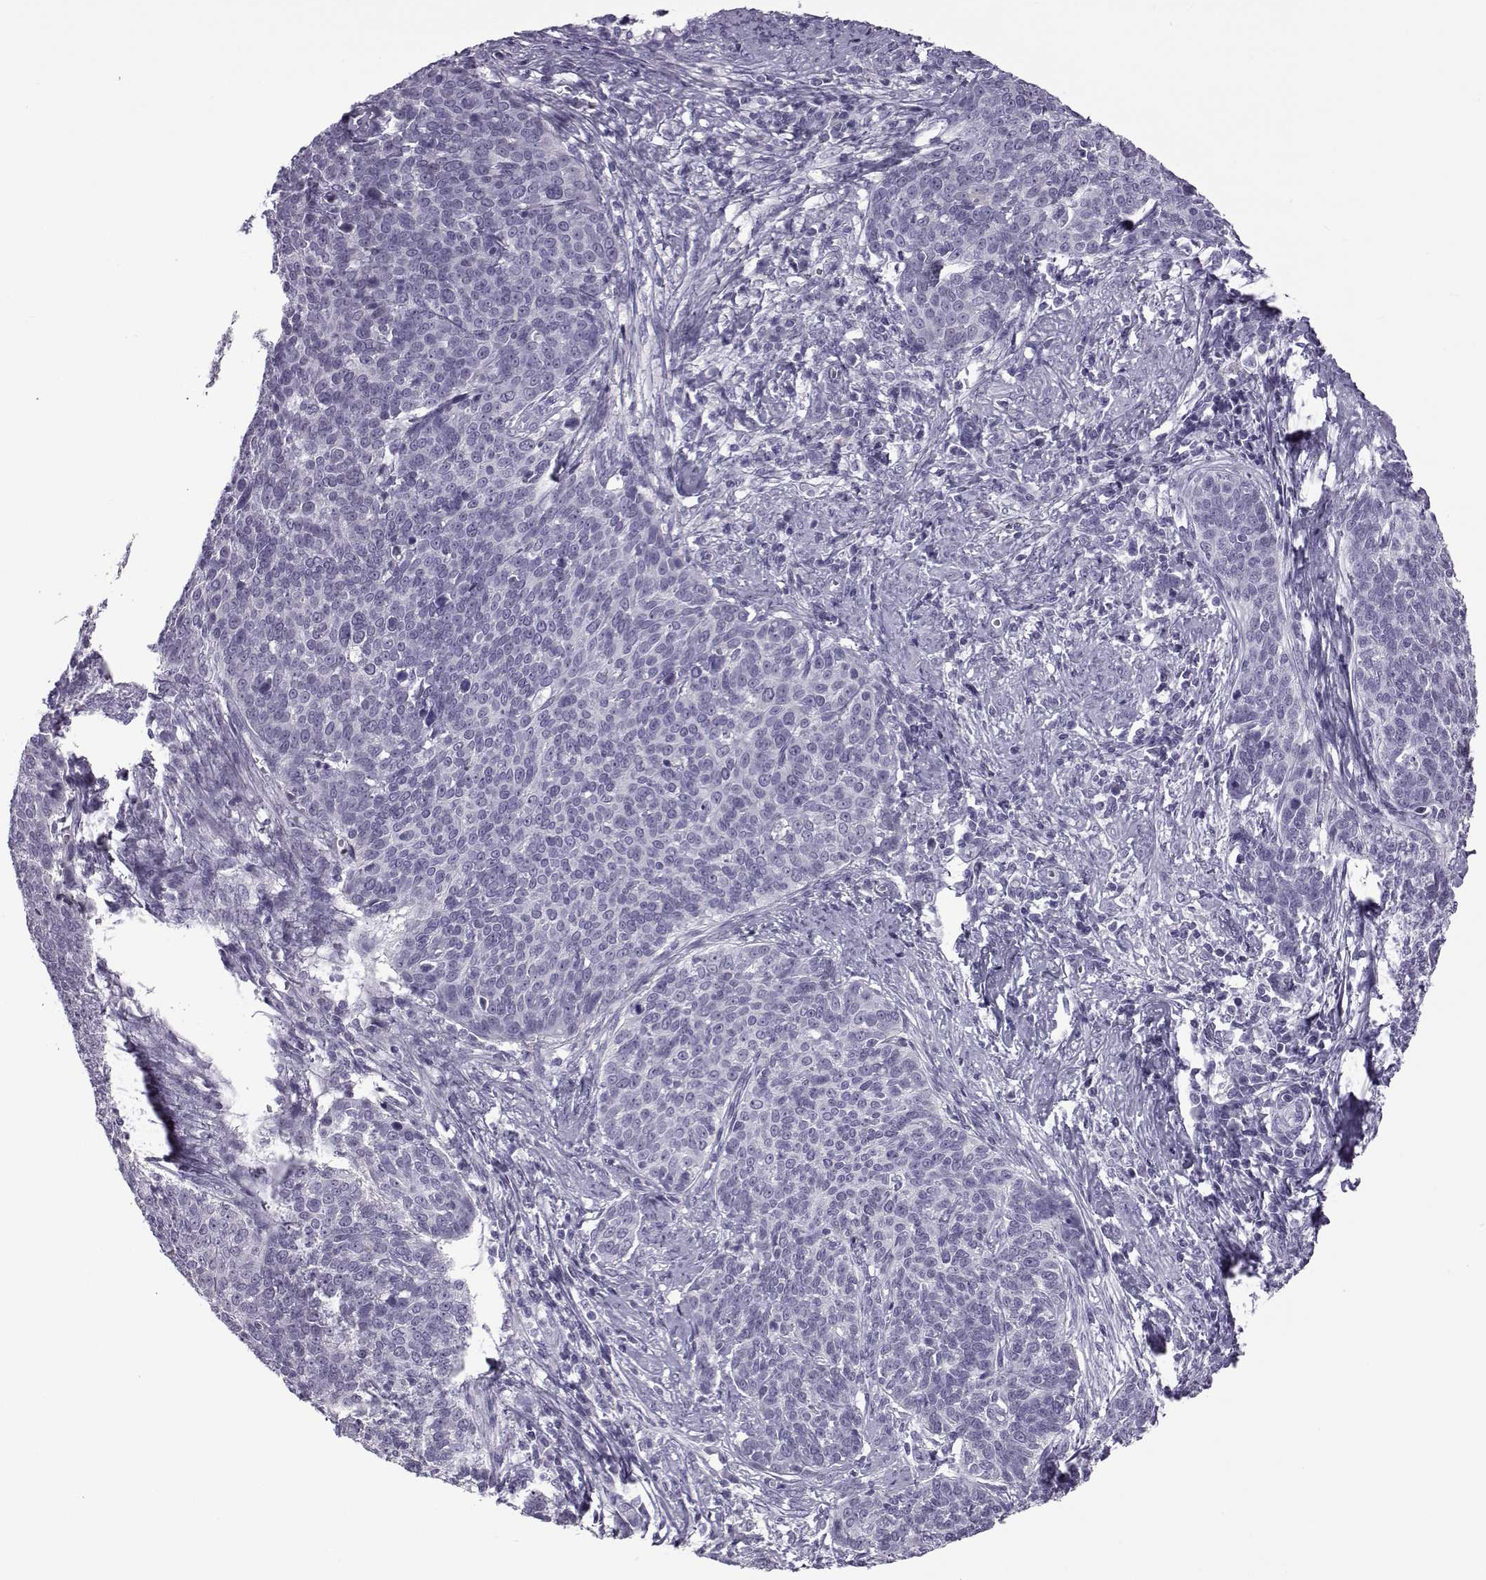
{"staining": {"intensity": "negative", "quantity": "none", "location": "none"}, "tissue": "cervical cancer", "cell_type": "Tumor cells", "image_type": "cancer", "snomed": [{"axis": "morphology", "description": "Squamous cell carcinoma, NOS"}, {"axis": "topography", "description": "Cervix"}], "caption": "Image shows no significant protein expression in tumor cells of squamous cell carcinoma (cervical).", "gene": "OIP5", "patient": {"sex": "female", "age": 39}}